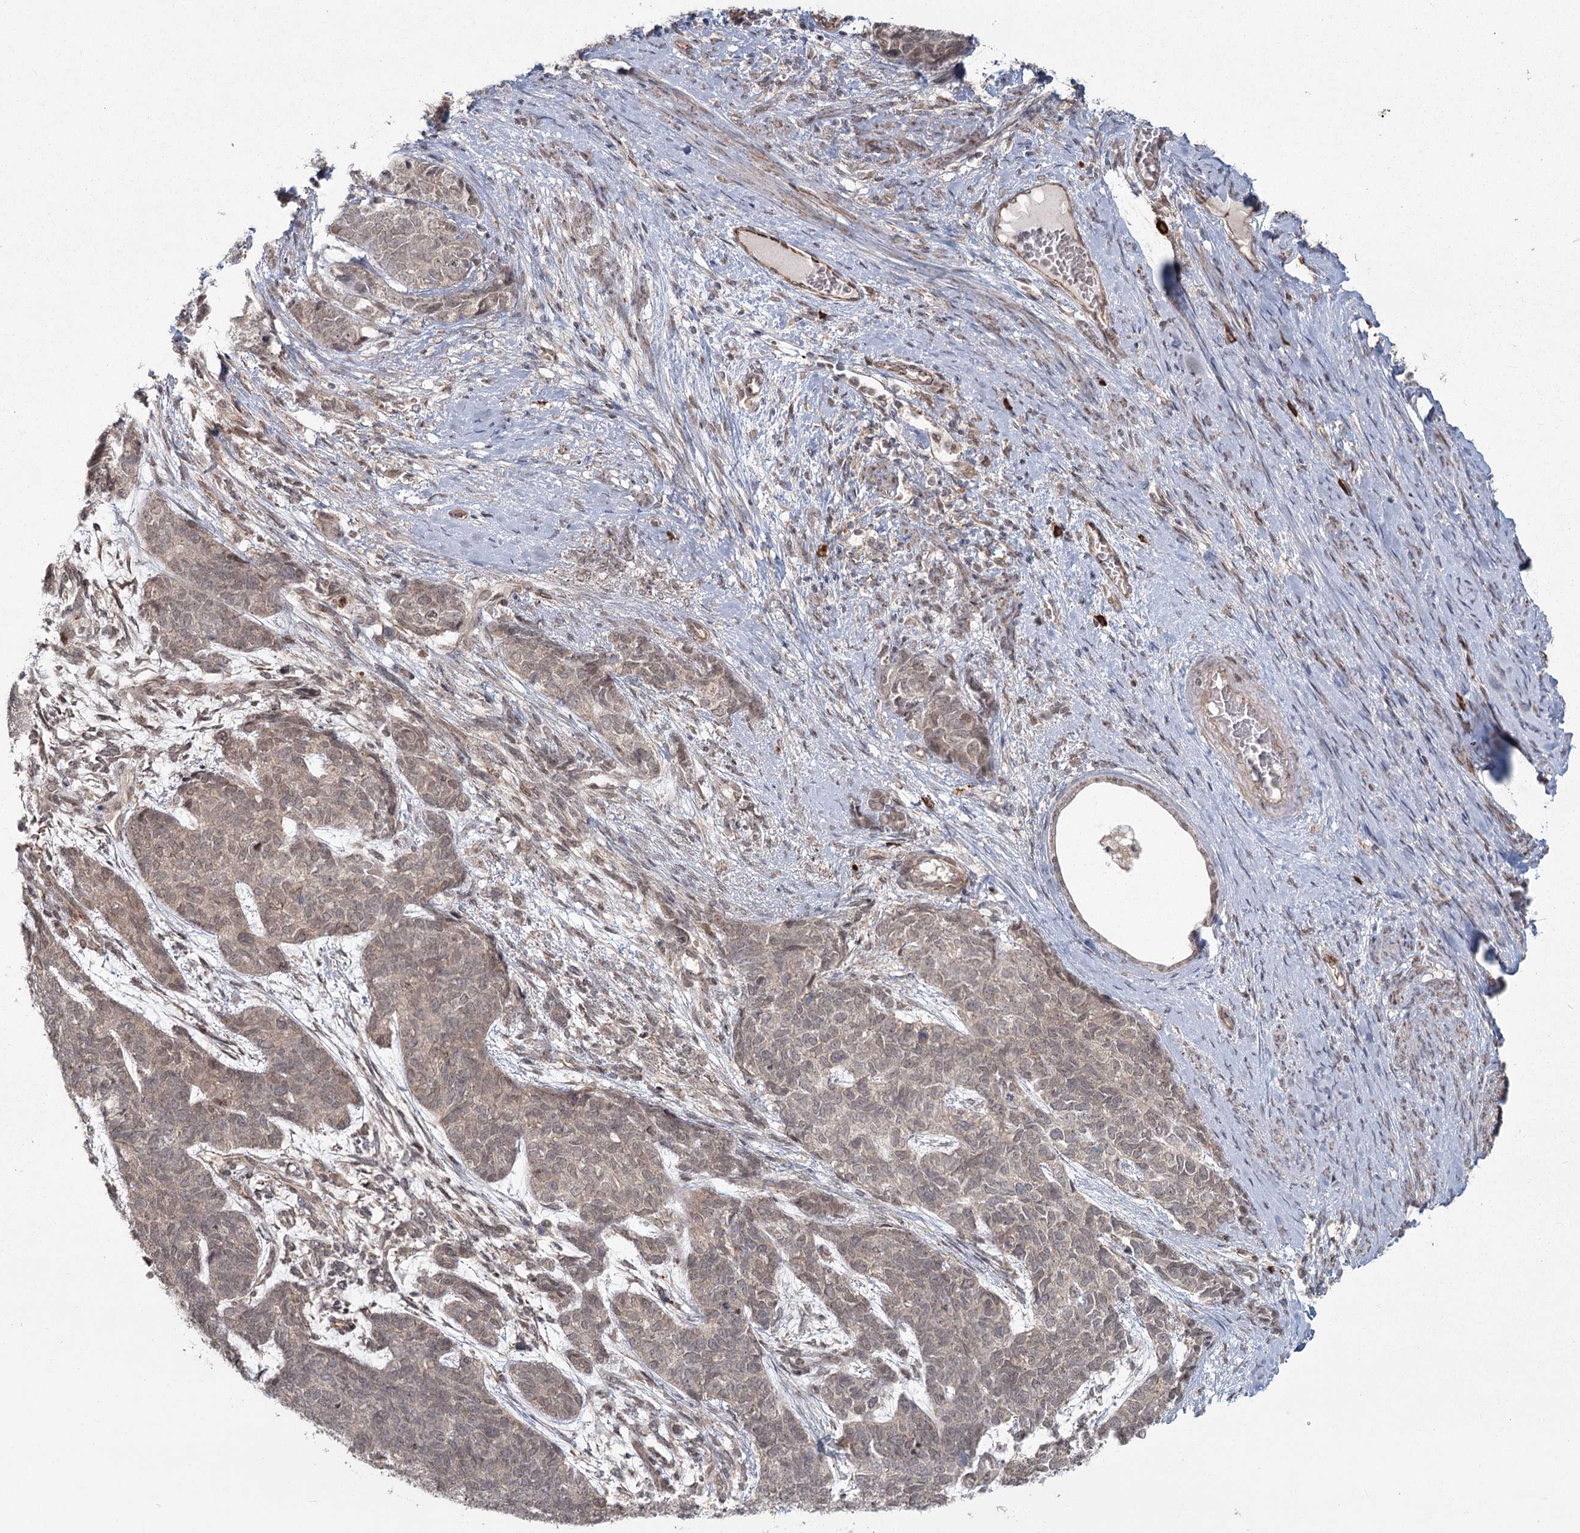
{"staining": {"intensity": "weak", "quantity": ">75%", "location": "cytoplasmic/membranous,nuclear"}, "tissue": "cervical cancer", "cell_type": "Tumor cells", "image_type": "cancer", "snomed": [{"axis": "morphology", "description": "Squamous cell carcinoma, NOS"}, {"axis": "topography", "description": "Cervix"}], "caption": "Cervical cancer (squamous cell carcinoma) was stained to show a protein in brown. There is low levels of weak cytoplasmic/membranous and nuclear positivity in approximately >75% of tumor cells.", "gene": "AP2M1", "patient": {"sex": "female", "age": 63}}